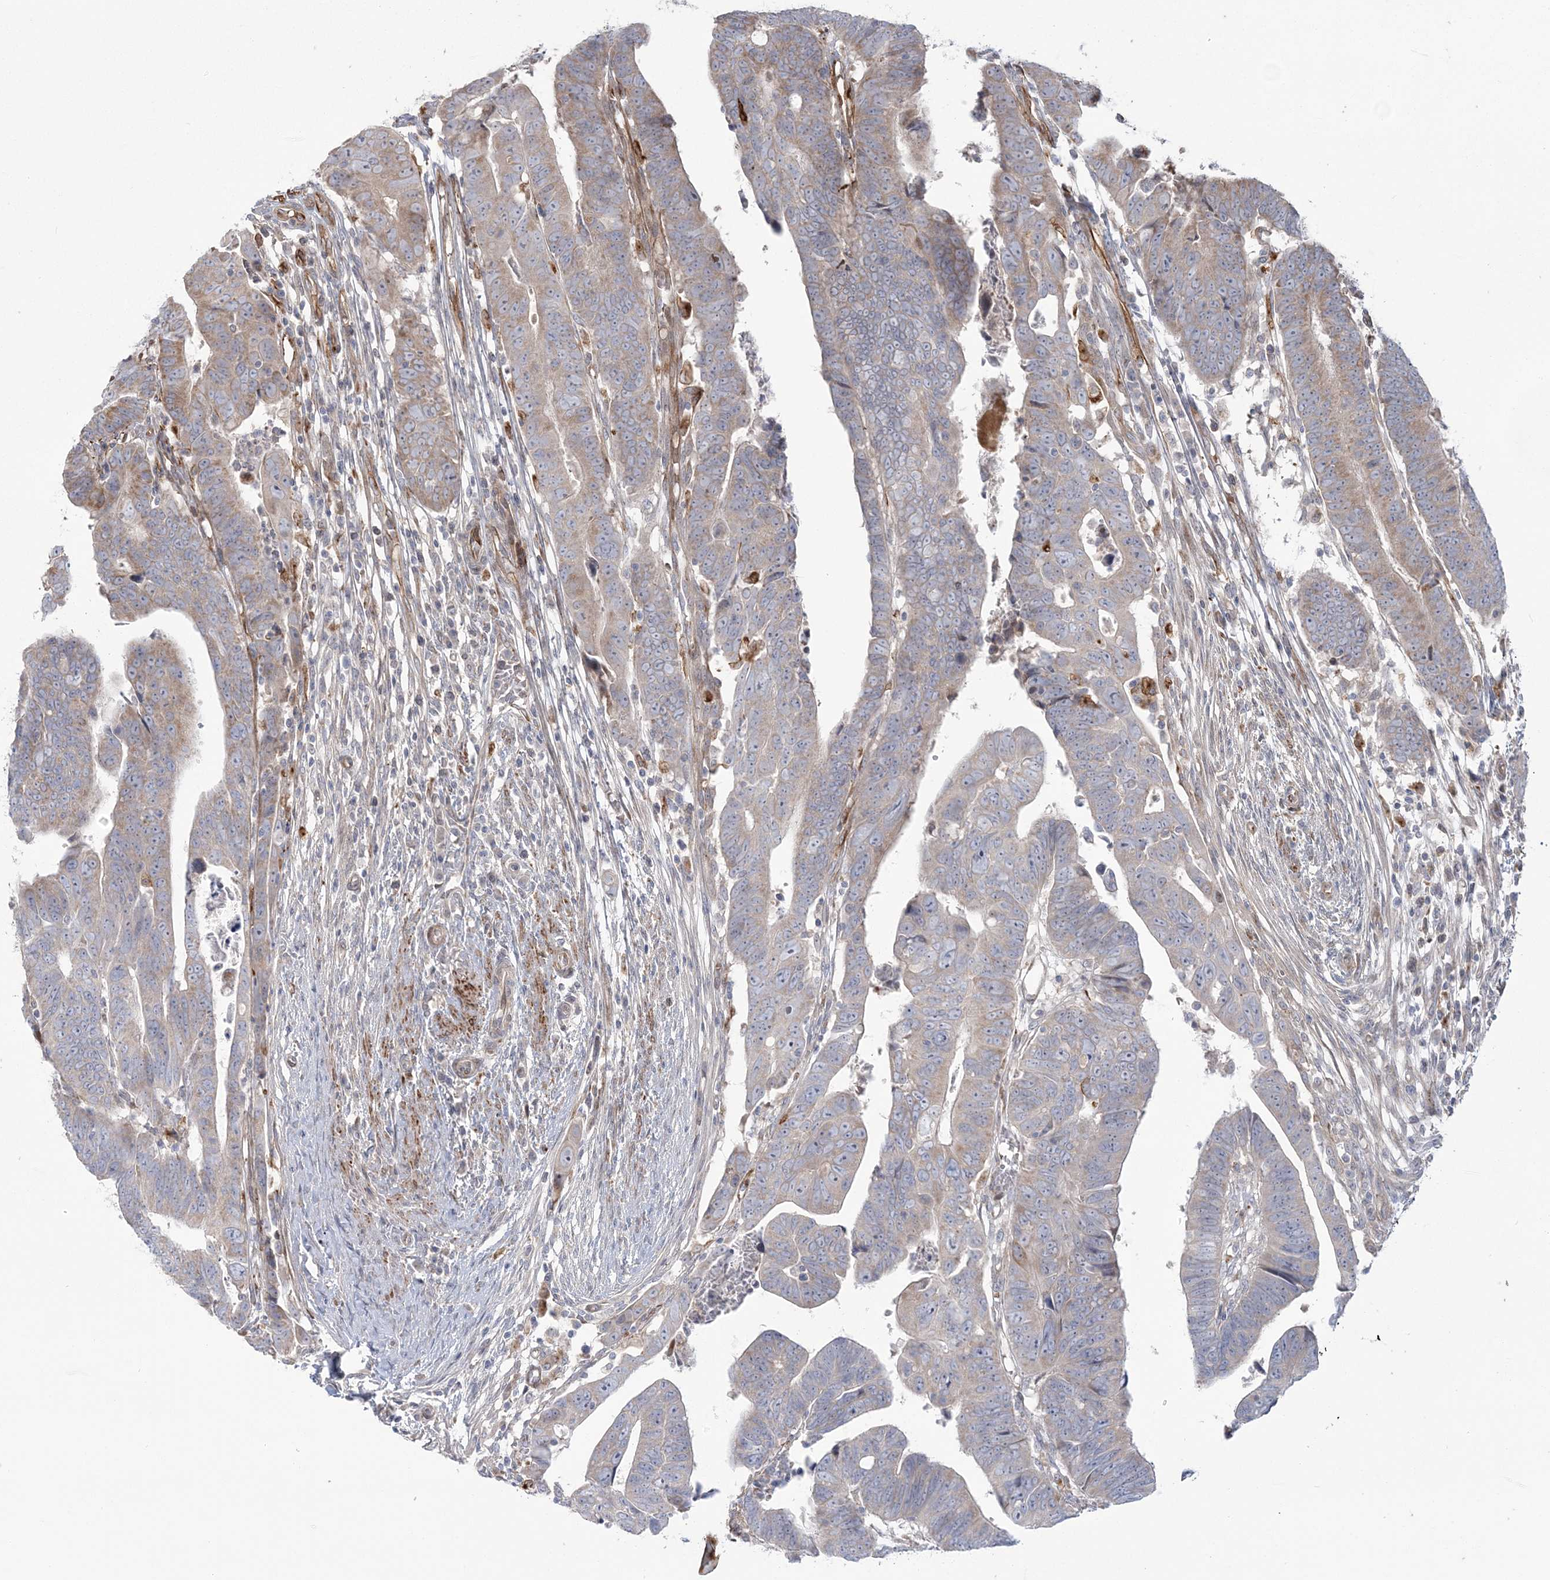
{"staining": {"intensity": "weak", "quantity": ">75%", "location": "cytoplasmic/membranous"}, "tissue": "colorectal cancer", "cell_type": "Tumor cells", "image_type": "cancer", "snomed": [{"axis": "morphology", "description": "Adenocarcinoma, NOS"}, {"axis": "topography", "description": "Rectum"}], "caption": "Approximately >75% of tumor cells in human colorectal cancer (adenocarcinoma) demonstrate weak cytoplasmic/membranous protein staining as visualized by brown immunohistochemical staining.", "gene": "NUDT9", "patient": {"sex": "female", "age": 65}}